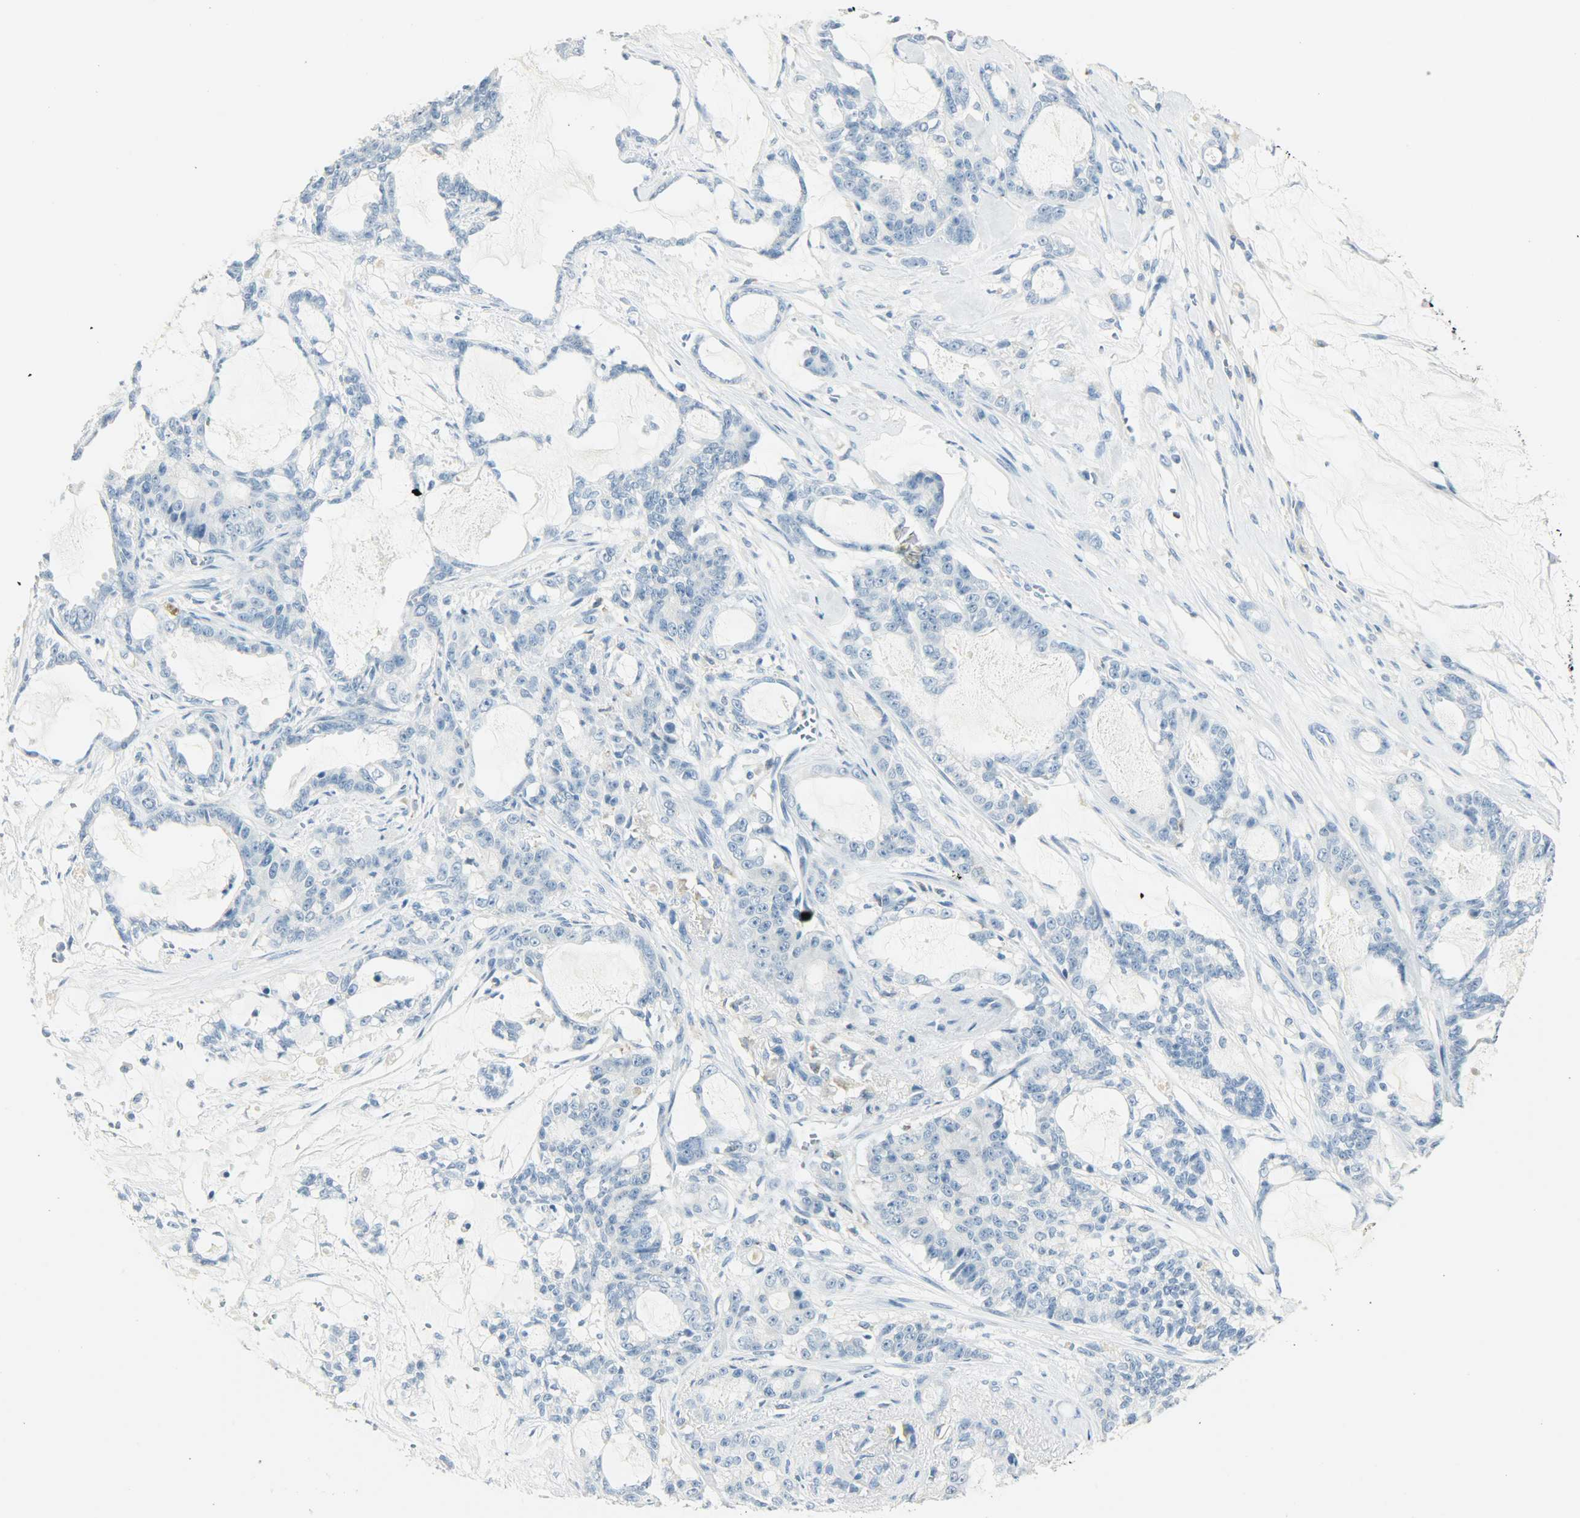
{"staining": {"intensity": "negative", "quantity": "none", "location": "none"}, "tissue": "pancreatic cancer", "cell_type": "Tumor cells", "image_type": "cancer", "snomed": [{"axis": "morphology", "description": "Adenocarcinoma, NOS"}, {"axis": "topography", "description": "Pancreas"}], "caption": "There is no significant expression in tumor cells of pancreatic adenocarcinoma. The staining is performed using DAB (3,3'-diaminobenzidine) brown chromogen with nuclei counter-stained in using hematoxylin.", "gene": "PTPN6", "patient": {"sex": "female", "age": 73}}